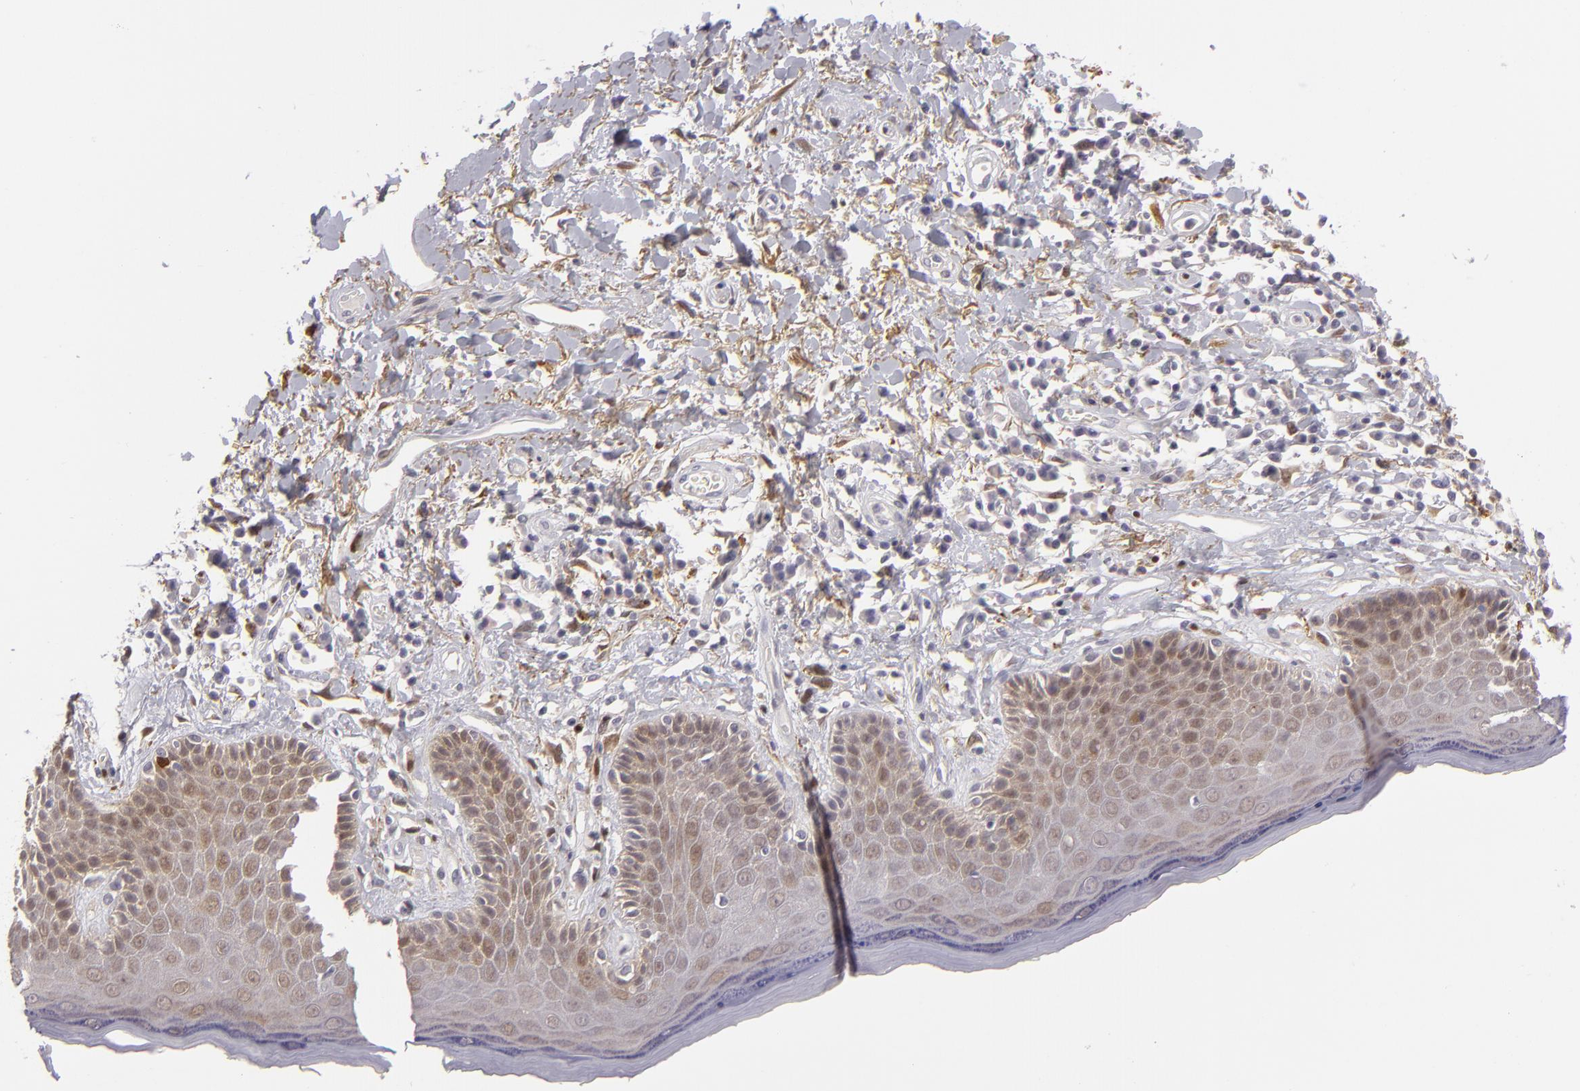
{"staining": {"intensity": "weak", "quantity": ">75%", "location": "cytoplasmic/membranous,nuclear"}, "tissue": "skin", "cell_type": "Epidermal cells", "image_type": "normal", "snomed": [{"axis": "morphology", "description": "Normal tissue, NOS"}, {"axis": "topography", "description": "Skin"}, {"axis": "topography", "description": "Anal"}], "caption": "Immunohistochemistry of benign skin shows low levels of weak cytoplasmic/membranous,nuclear staining in approximately >75% of epidermal cells.", "gene": "EFS", "patient": {"sex": "male", "age": 61}}